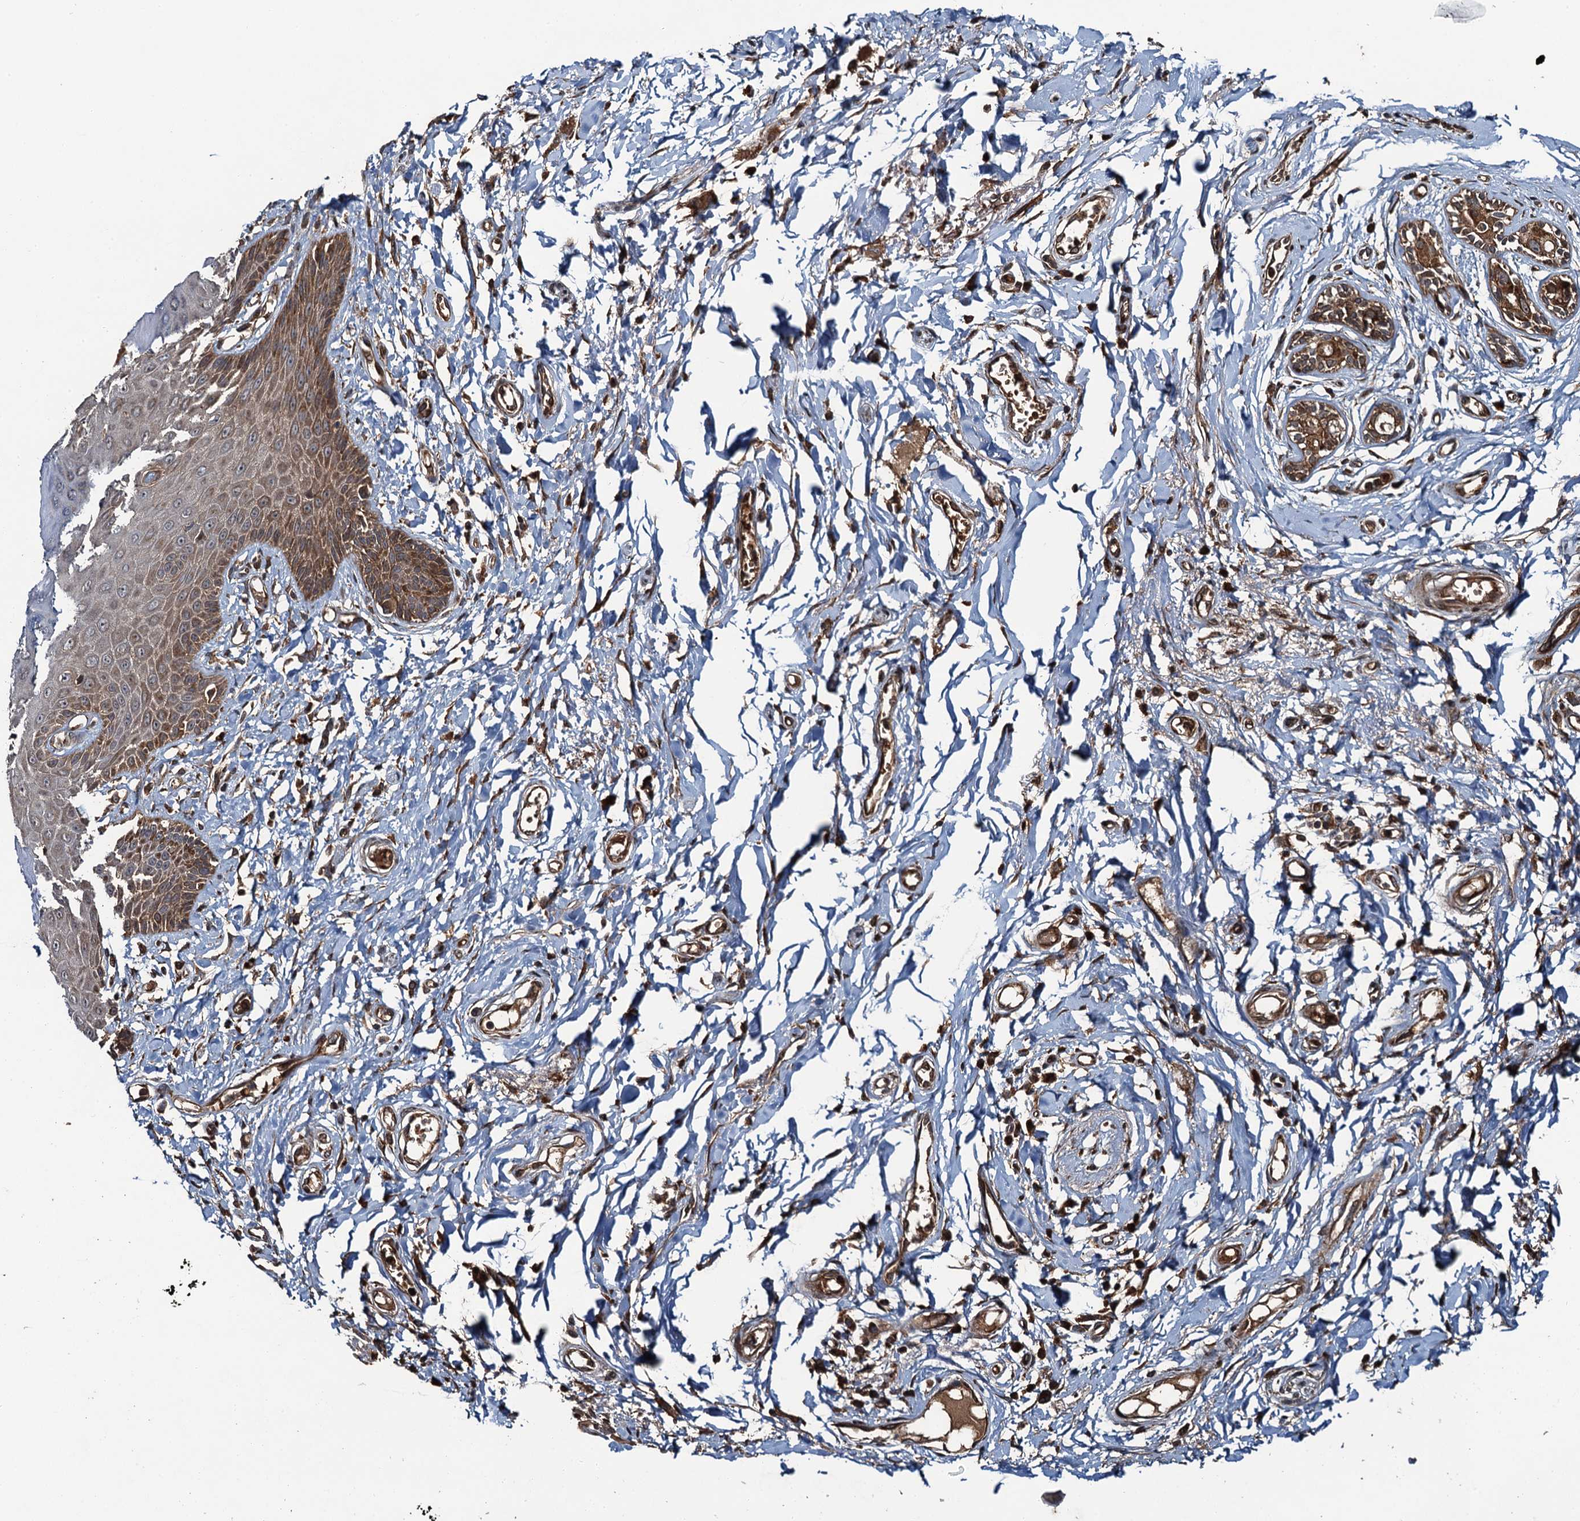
{"staining": {"intensity": "moderate", "quantity": ">75%", "location": "cytoplasmic/membranous"}, "tissue": "skin", "cell_type": "Epidermal cells", "image_type": "normal", "snomed": [{"axis": "morphology", "description": "Normal tissue, NOS"}, {"axis": "topography", "description": "Anal"}], "caption": "Immunohistochemistry (IHC) (DAB) staining of unremarkable human skin shows moderate cytoplasmic/membranous protein expression in approximately >75% of epidermal cells. The staining was performed using DAB (3,3'-diaminobenzidine), with brown indicating positive protein expression. Nuclei are stained blue with hematoxylin.", "gene": "SNX32", "patient": {"sex": "male", "age": 78}}